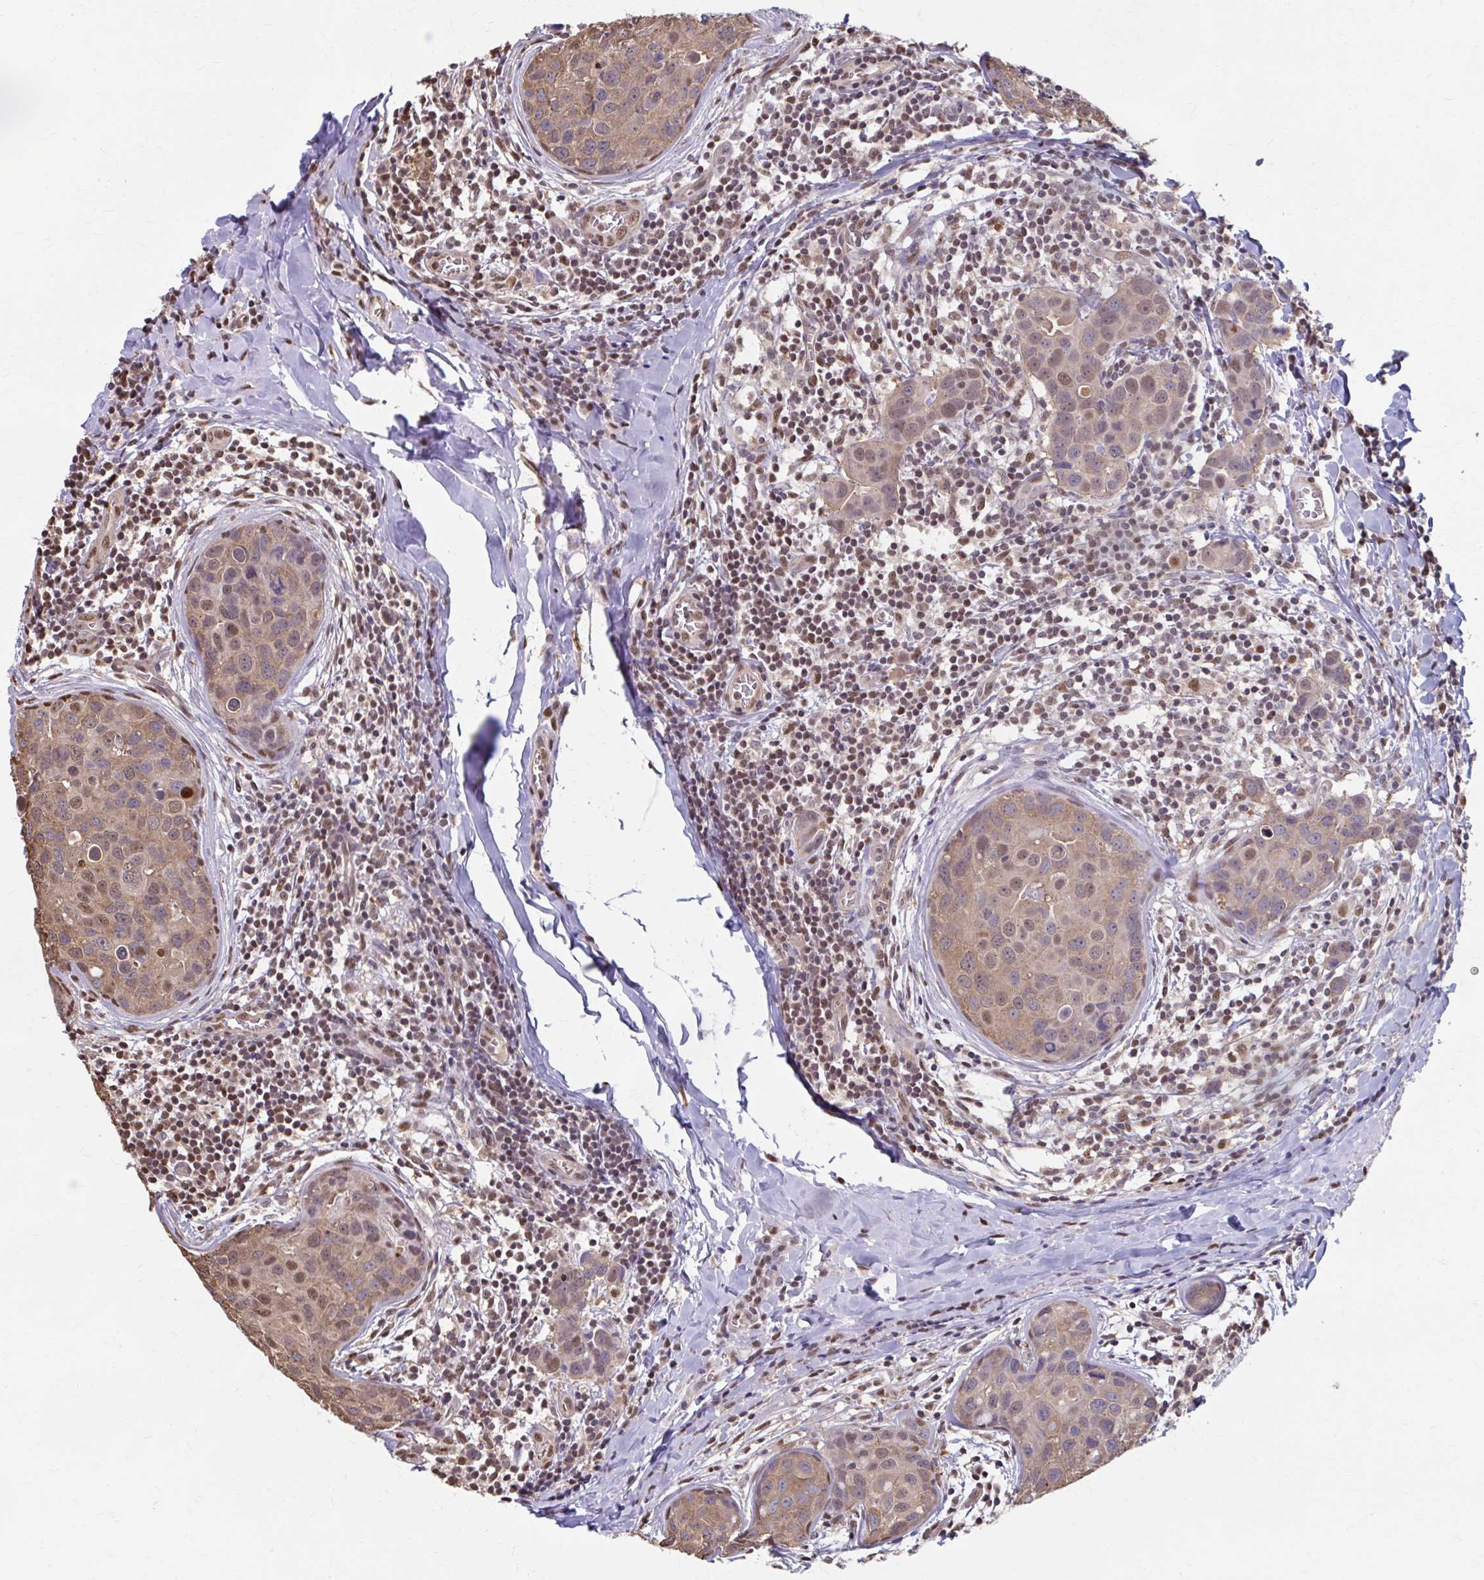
{"staining": {"intensity": "weak", "quantity": ">75%", "location": "cytoplasmic/membranous,nuclear"}, "tissue": "breast cancer", "cell_type": "Tumor cells", "image_type": "cancer", "snomed": [{"axis": "morphology", "description": "Duct carcinoma"}, {"axis": "topography", "description": "Breast"}], "caption": "This is an image of immunohistochemistry staining of infiltrating ductal carcinoma (breast), which shows weak expression in the cytoplasmic/membranous and nuclear of tumor cells.", "gene": "ING4", "patient": {"sex": "female", "age": 24}}